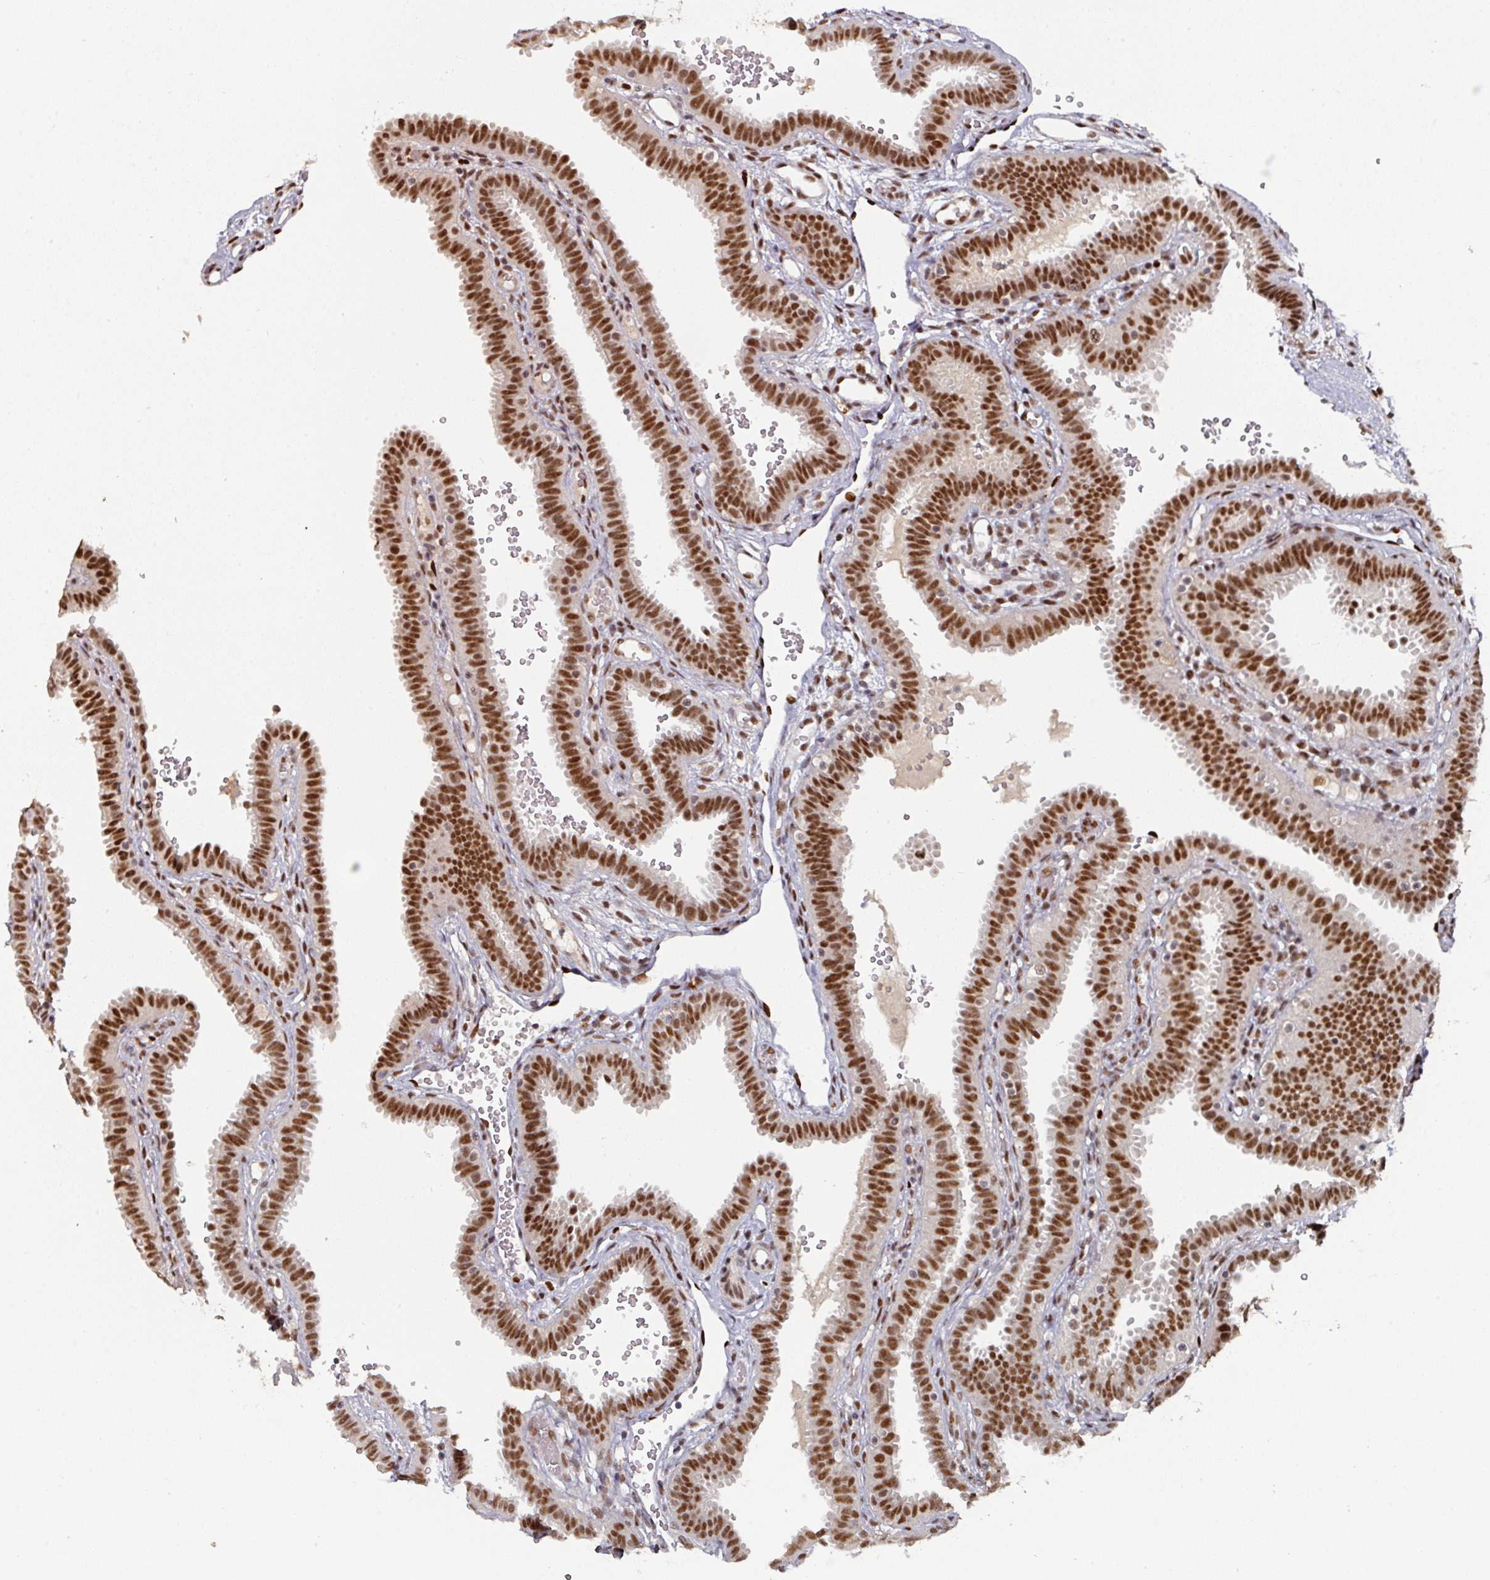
{"staining": {"intensity": "strong", "quantity": ">75%", "location": "nuclear"}, "tissue": "fallopian tube", "cell_type": "Glandular cells", "image_type": "normal", "snomed": [{"axis": "morphology", "description": "Normal tissue, NOS"}, {"axis": "topography", "description": "Fallopian tube"}], "caption": "This image shows immunohistochemistry staining of benign human fallopian tube, with high strong nuclear expression in approximately >75% of glandular cells.", "gene": "ENSG00000289690", "patient": {"sex": "female", "age": 37}}